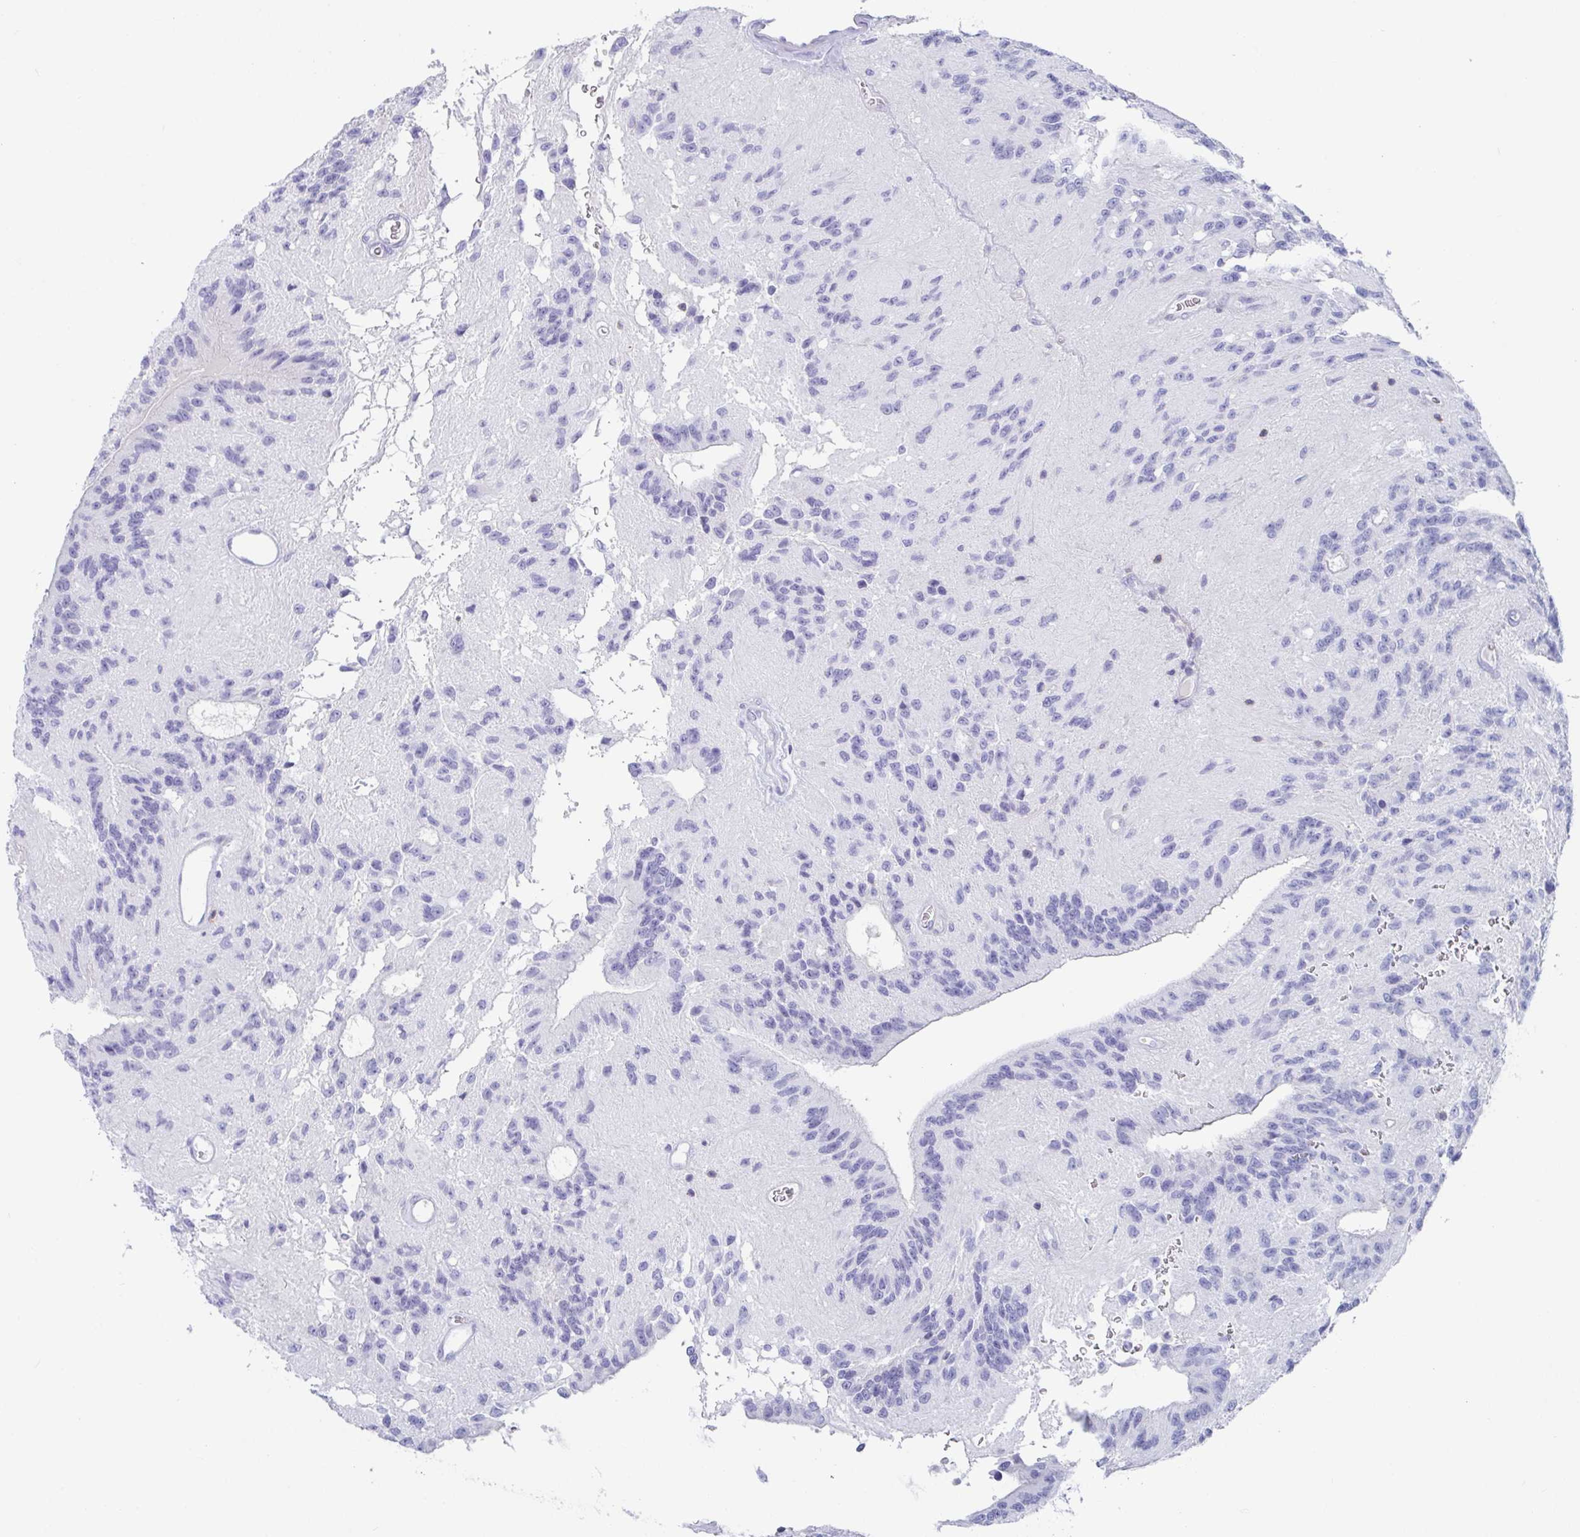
{"staining": {"intensity": "negative", "quantity": "none", "location": "none"}, "tissue": "glioma", "cell_type": "Tumor cells", "image_type": "cancer", "snomed": [{"axis": "morphology", "description": "Glioma, malignant, Low grade"}, {"axis": "topography", "description": "Brain"}], "caption": "DAB immunohistochemical staining of glioma shows no significant expression in tumor cells.", "gene": "PLA2G1B", "patient": {"sex": "male", "age": 31}}